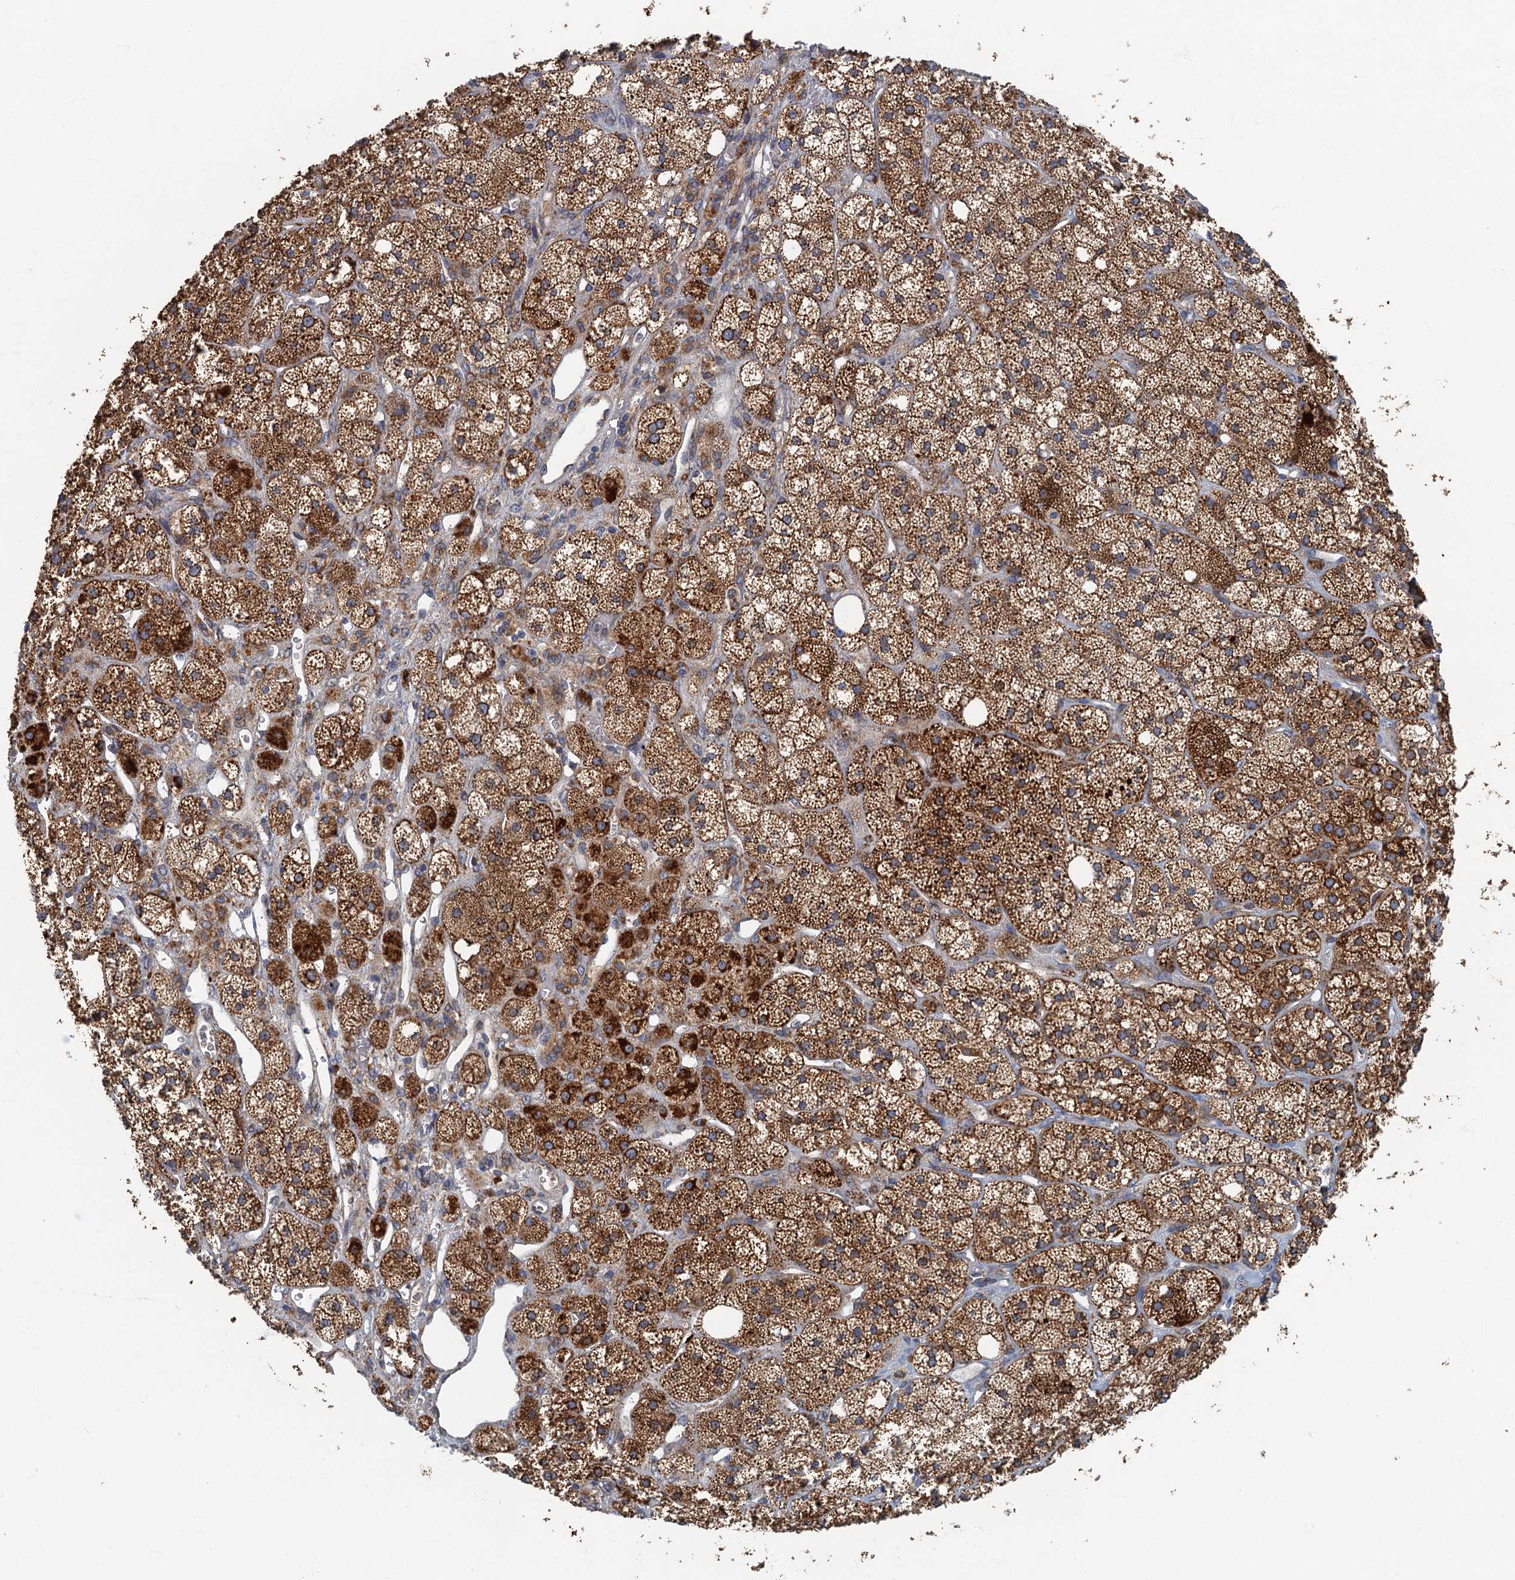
{"staining": {"intensity": "strong", "quantity": ">75%", "location": "cytoplasmic/membranous"}, "tissue": "adrenal gland", "cell_type": "Glandular cells", "image_type": "normal", "snomed": [{"axis": "morphology", "description": "Normal tissue, NOS"}, {"axis": "topography", "description": "Adrenal gland"}], "caption": "Immunohistochemistry (IHC) photomicrograph of benign adrenal gland stained for a protein (brown), which demonstrates high levels of strong cytoplasmic/membranous positivity in approximately >75% of glandular cells.", "gene": "SPDYC", "patient": {"sex": "male", "age": 61}}